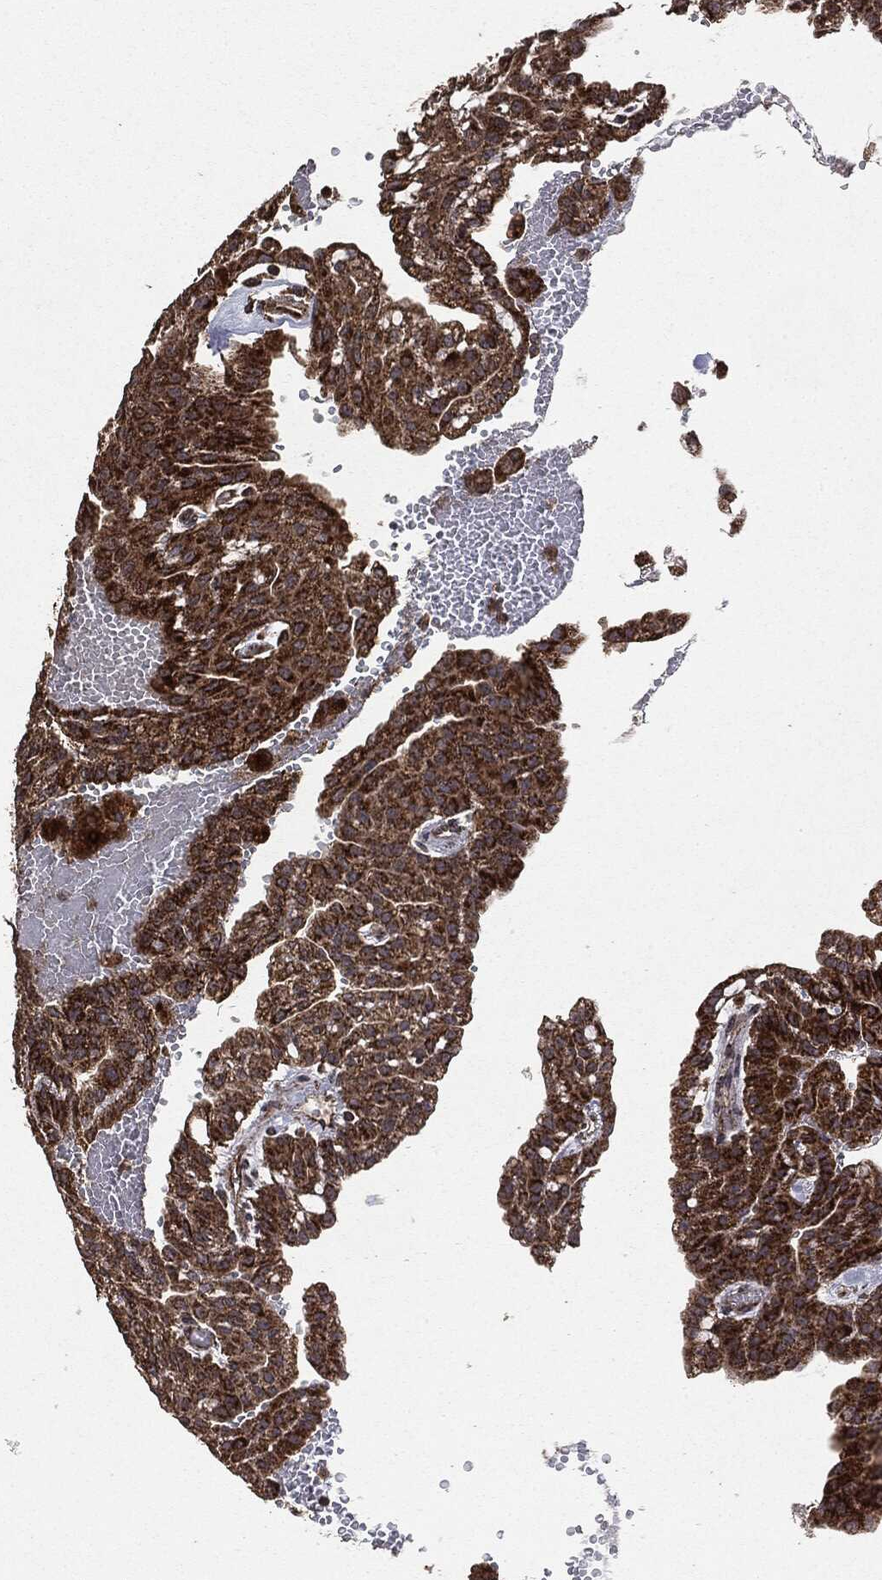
{"staining": {"intensity": "strong", "quantity": ">75%", "location": "cytoplasmic/membranous"}, "tissue": "renal cancer", "cell_type": "Tumor cells", "image_type": "cancer", "snomed": [{"axis": "morphology", "description": "Adenocarcinoma, NOS"}, {"axis": "topography", "description": "Kidney"}], "caption": "Immunohistochemical staining of human adenocarcinoma (renal) shows strong cytoplasmic/membranous protein expression in about >75% of tumor cells. The protein is shown in brown color, while the nuclei are stained blue.", "gene": "MTOR", "patient": {"sex": "male", "age": 63}}